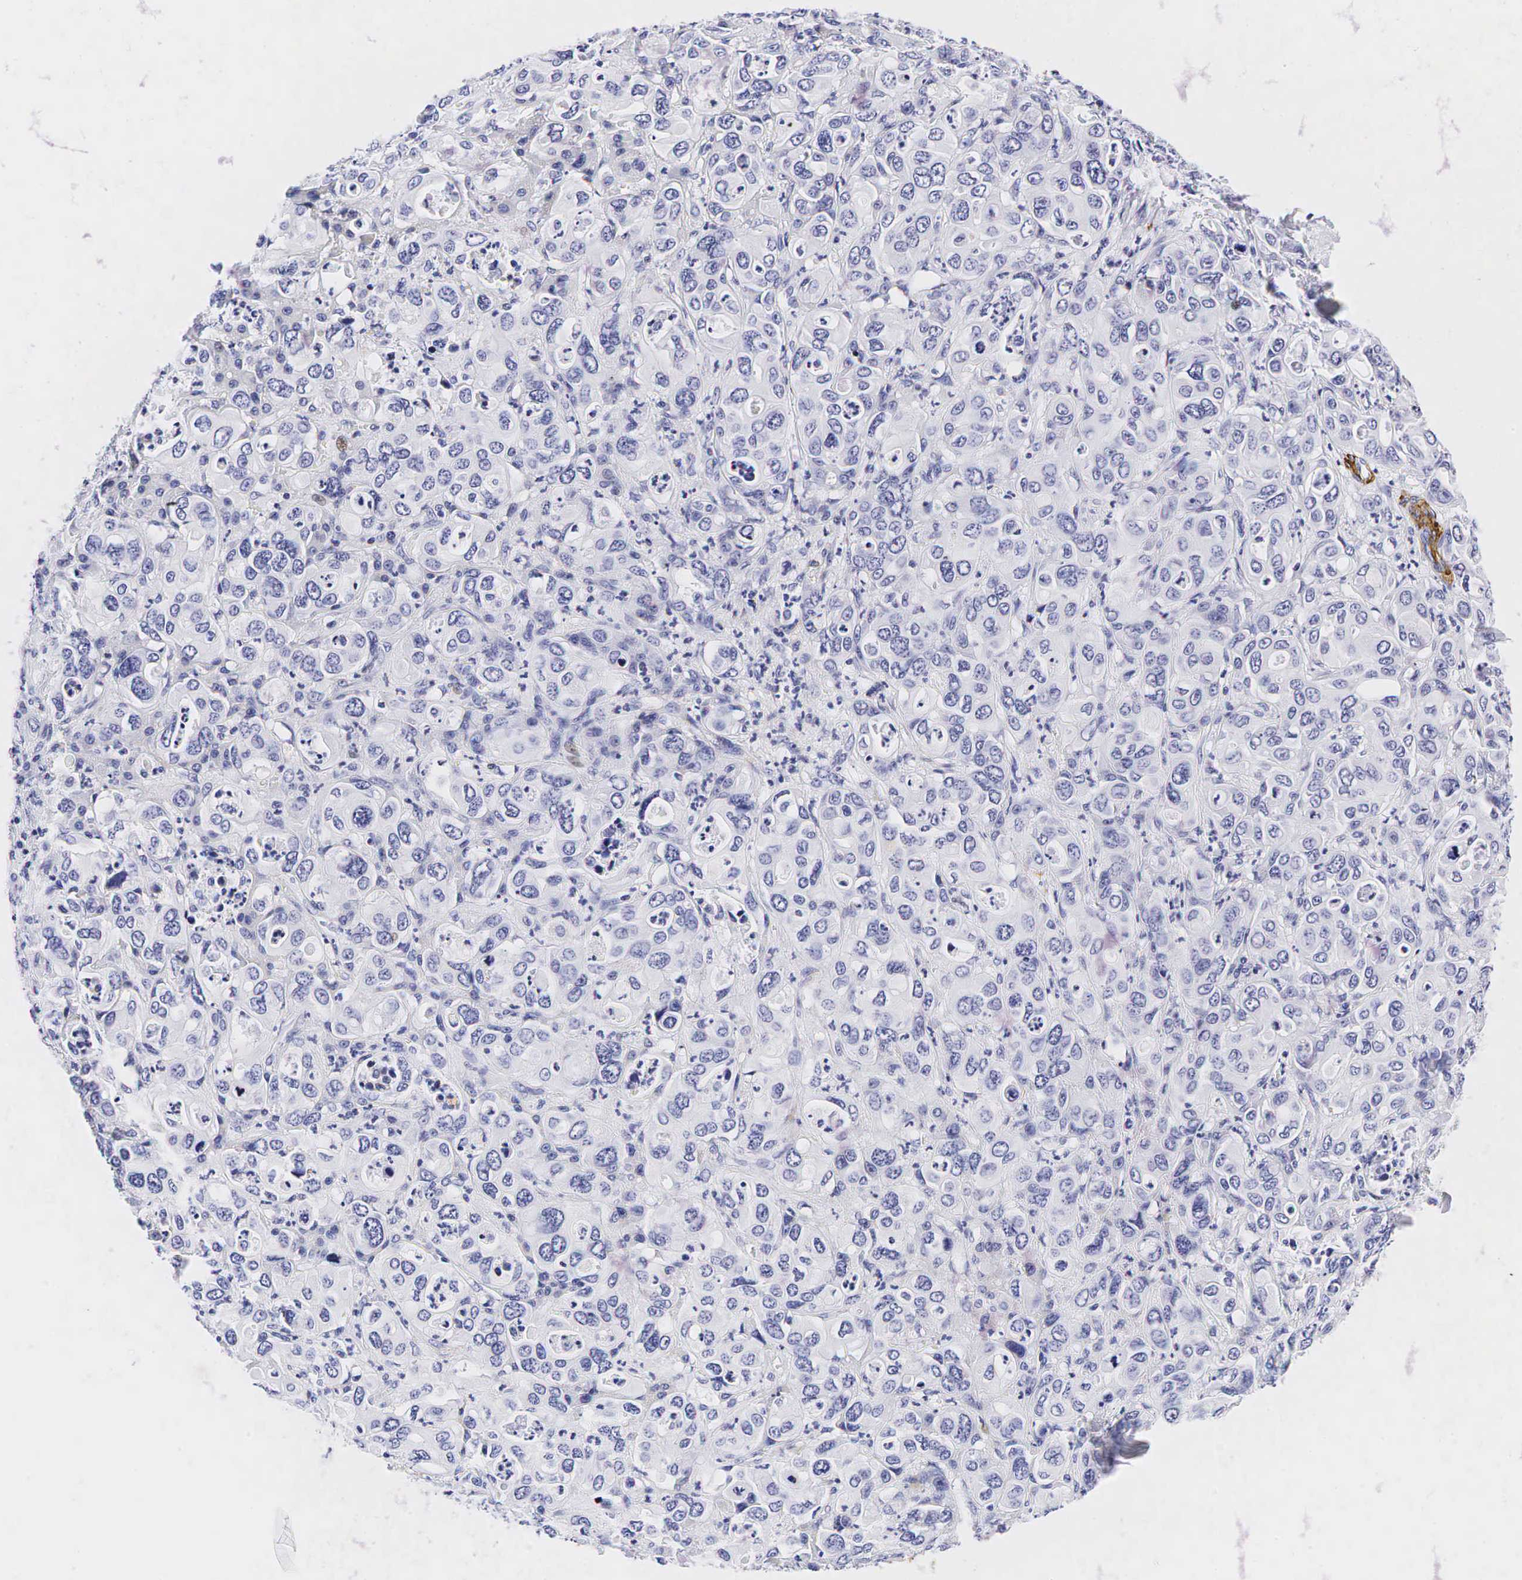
{"staining": {"intensity": "negative", "quantity": "none", "location": "none"}, "tissue": "liver cancer", "cell_type": "Tumor cells", "image_type": "cancer", "snomed": [{"axis": "morphology", "description": "Cholangiocarcinoma"}, {"axis": "topography", "description": "Liver"}], "caption": "This photomicrograph is of liver cancer stained with immunohistochemistry (IHC) to label a protein in brown with the nuclei are counter-stained blue. There is no positivity in tumor cells.", "gene": "CALD1", "patient": {"sex": "female", "age": 79}}